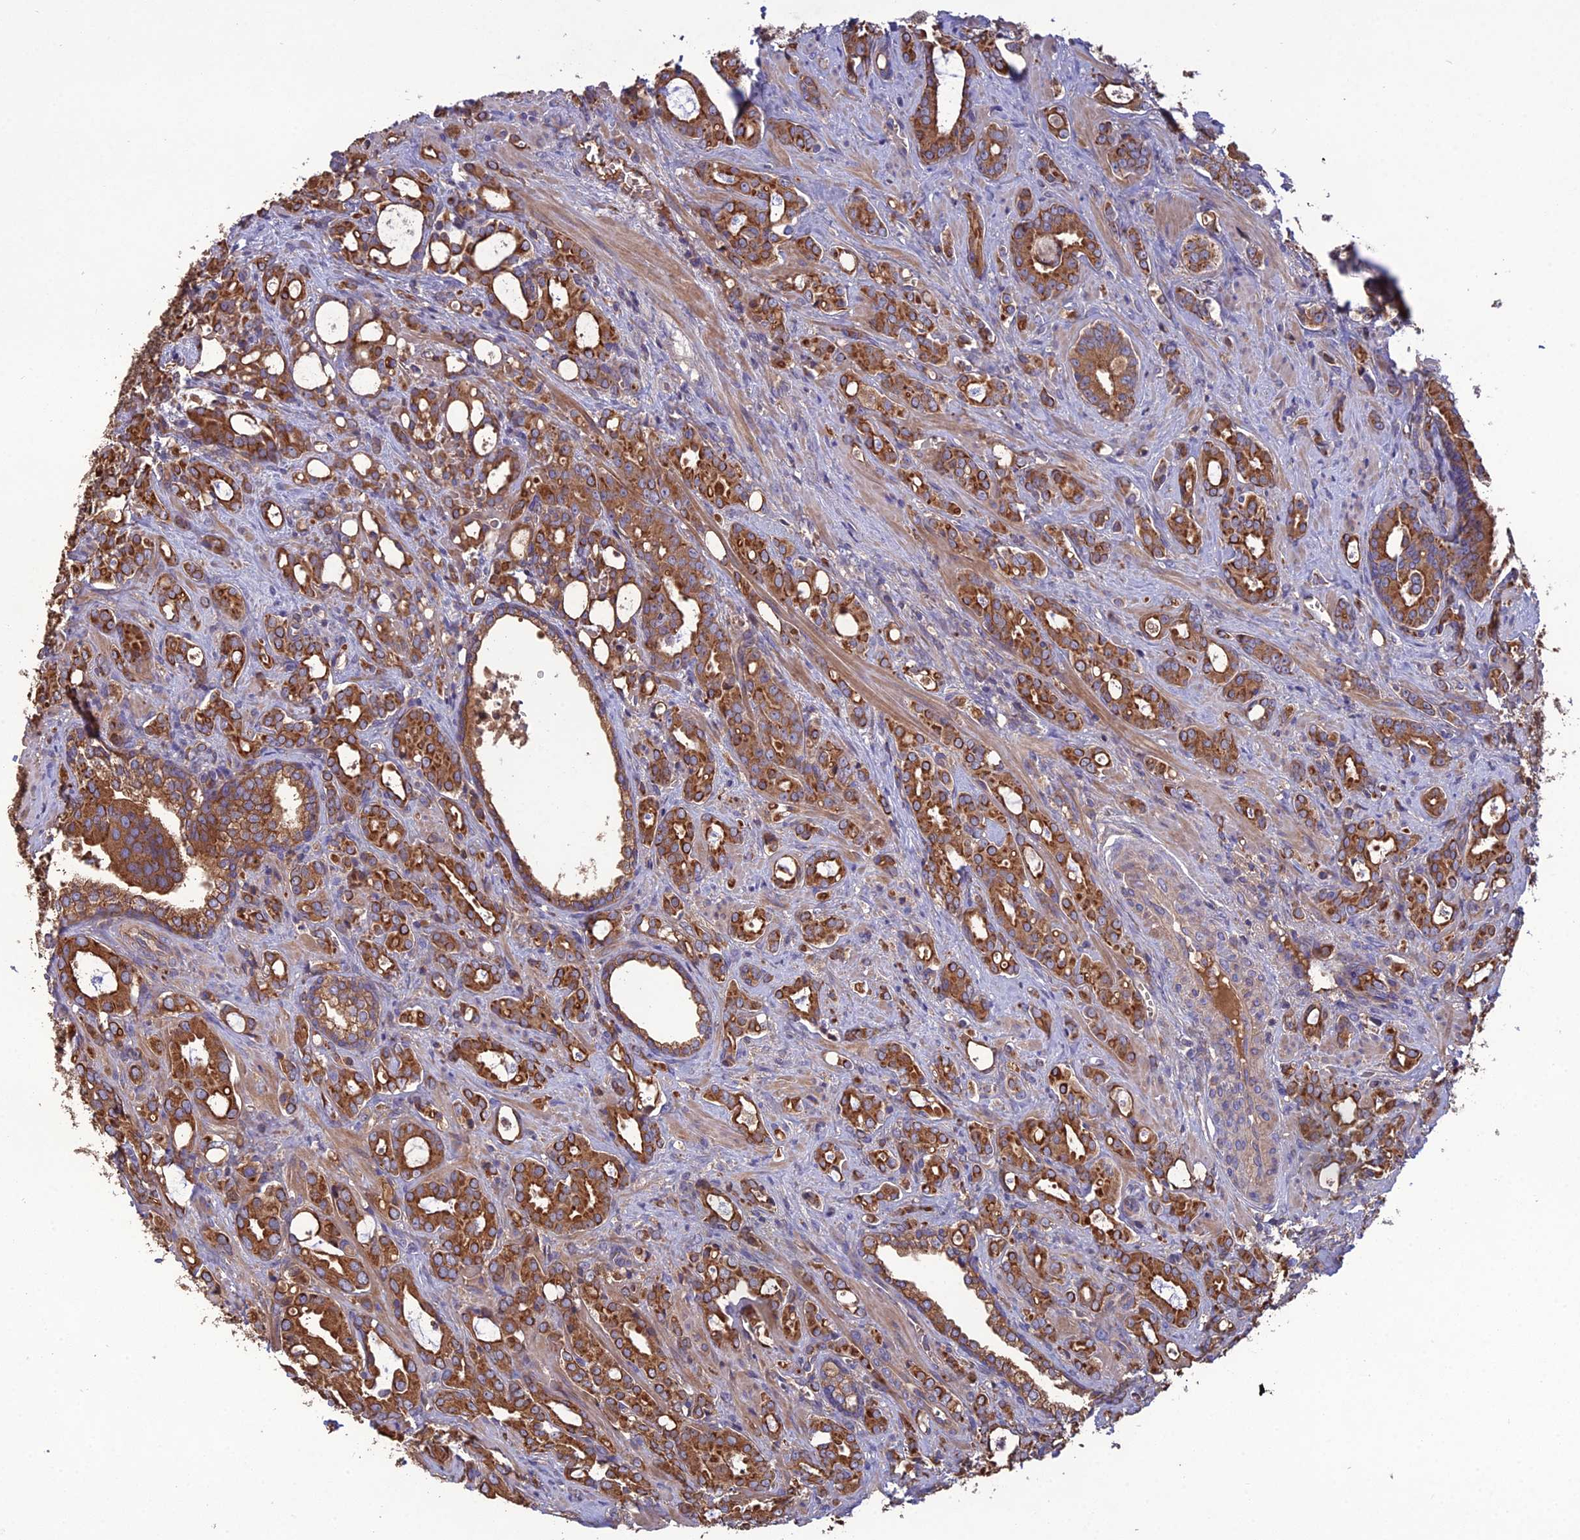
{"staining": {"intensity": "moderate", "quantity": ">75%", "location": "cytoplasmic/membranous"}, "tissue": "prostate cancer", "cell_type": "Tumor cells", "image_type": "cancer", "snomed": [{"axis": "morphology", "description": "Adenocarcinoma, High grade"}, {"axis": "topography", "description": "Prostate"}], "caption": "A medium amount of moderate cytoplasmic/membranous positivity is present in about >75% of tumor cells in prostate cancer tissue.", "gene": "GALR2", "patient": {"sex": "male", "age": 72}}